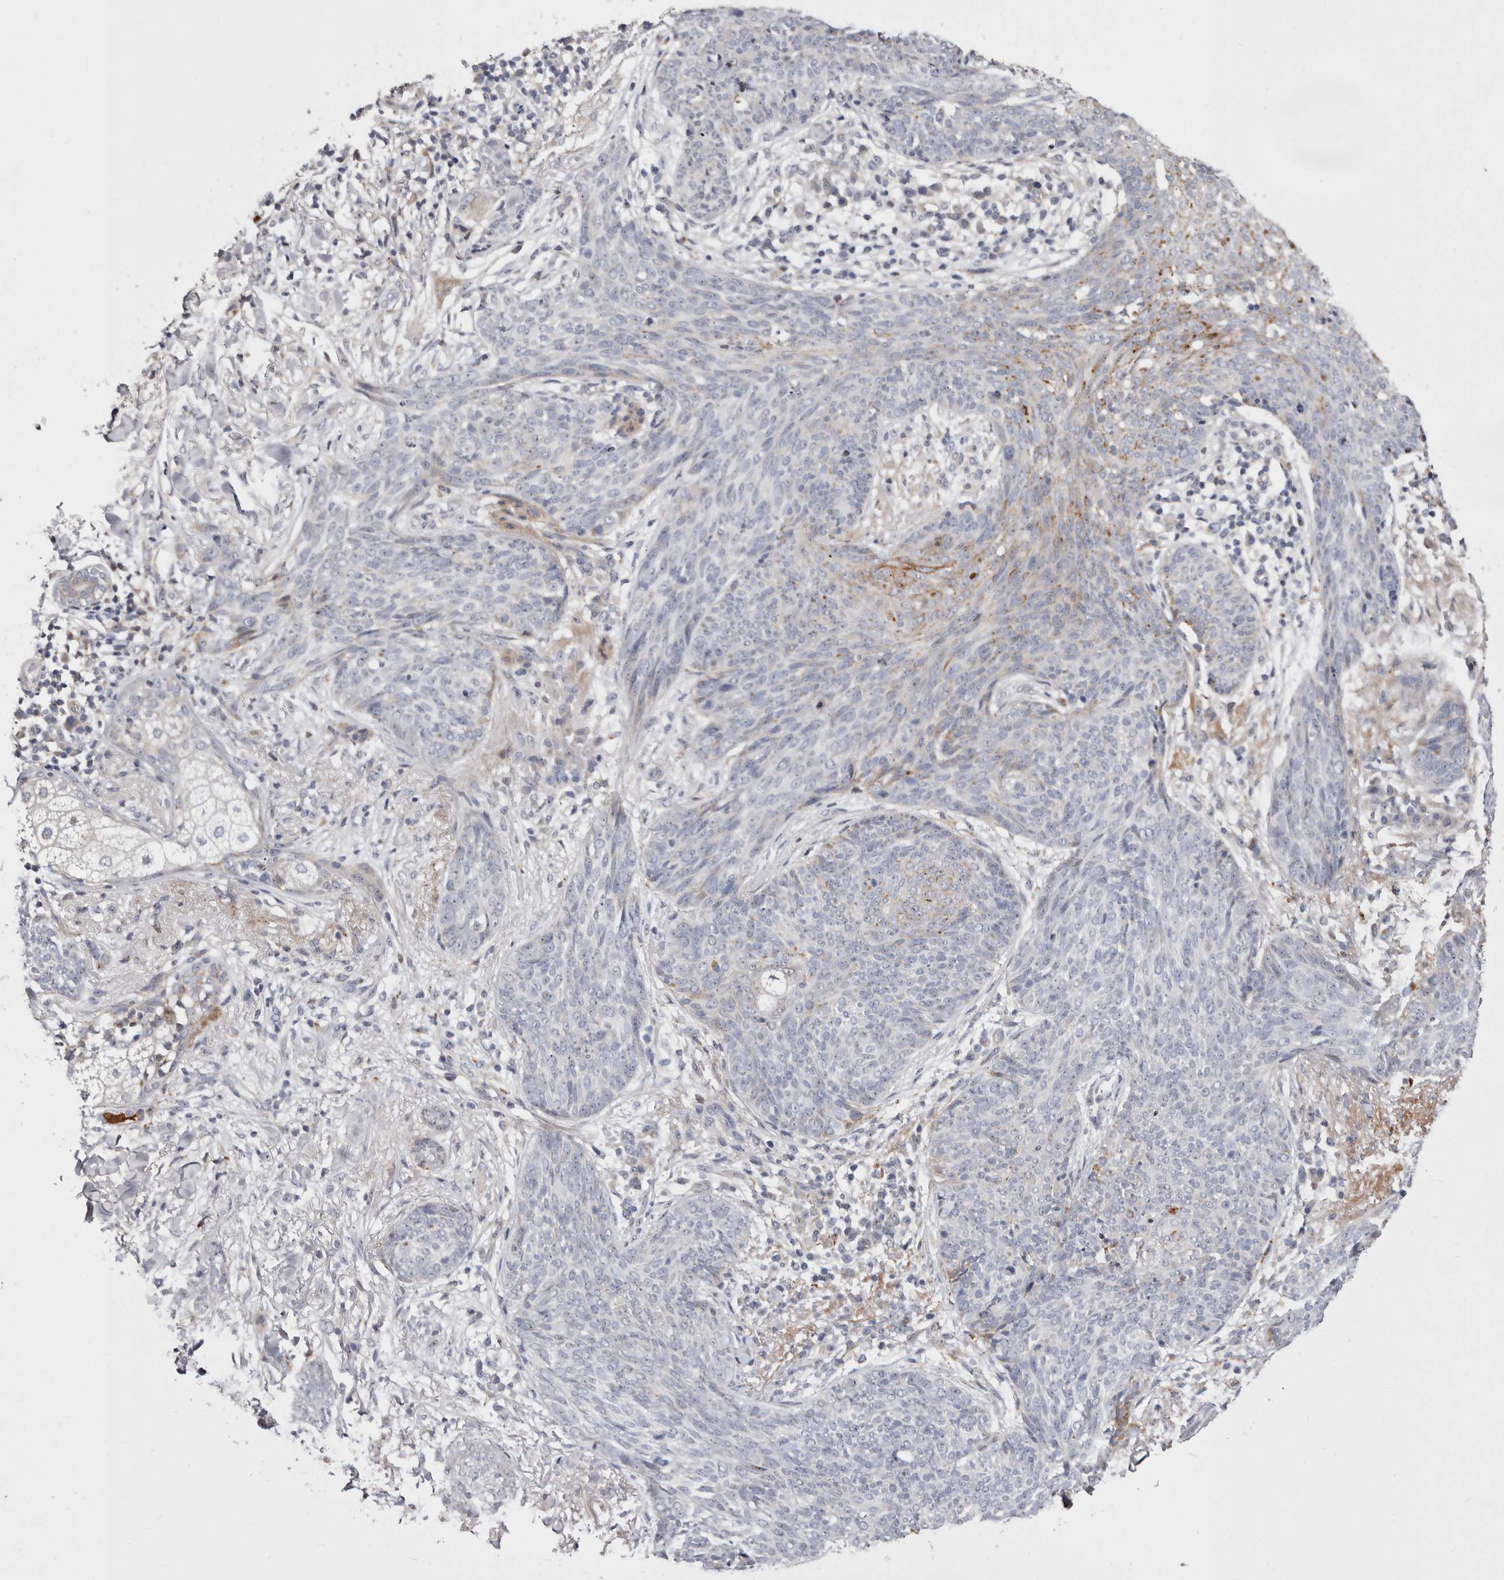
{"staining": {"intensity": "weak", "quantity": "<25%", "location": "cytoplasmic/membranous"}, "tissue": "skin cancer", "cell_type": "Tumor cells", "image_type": "cancer", "snomed": [{"axis": "morphology", "description": "Basal cell carcinoma"}, {"axis": "topography", "description": "Skin"}], "caption": "Skin cancer was stained to show a protein in brown. There is no significant staining in tumor cells.", "gene": "NUBPL", "patient": {"sex": "male", "age": 85}}